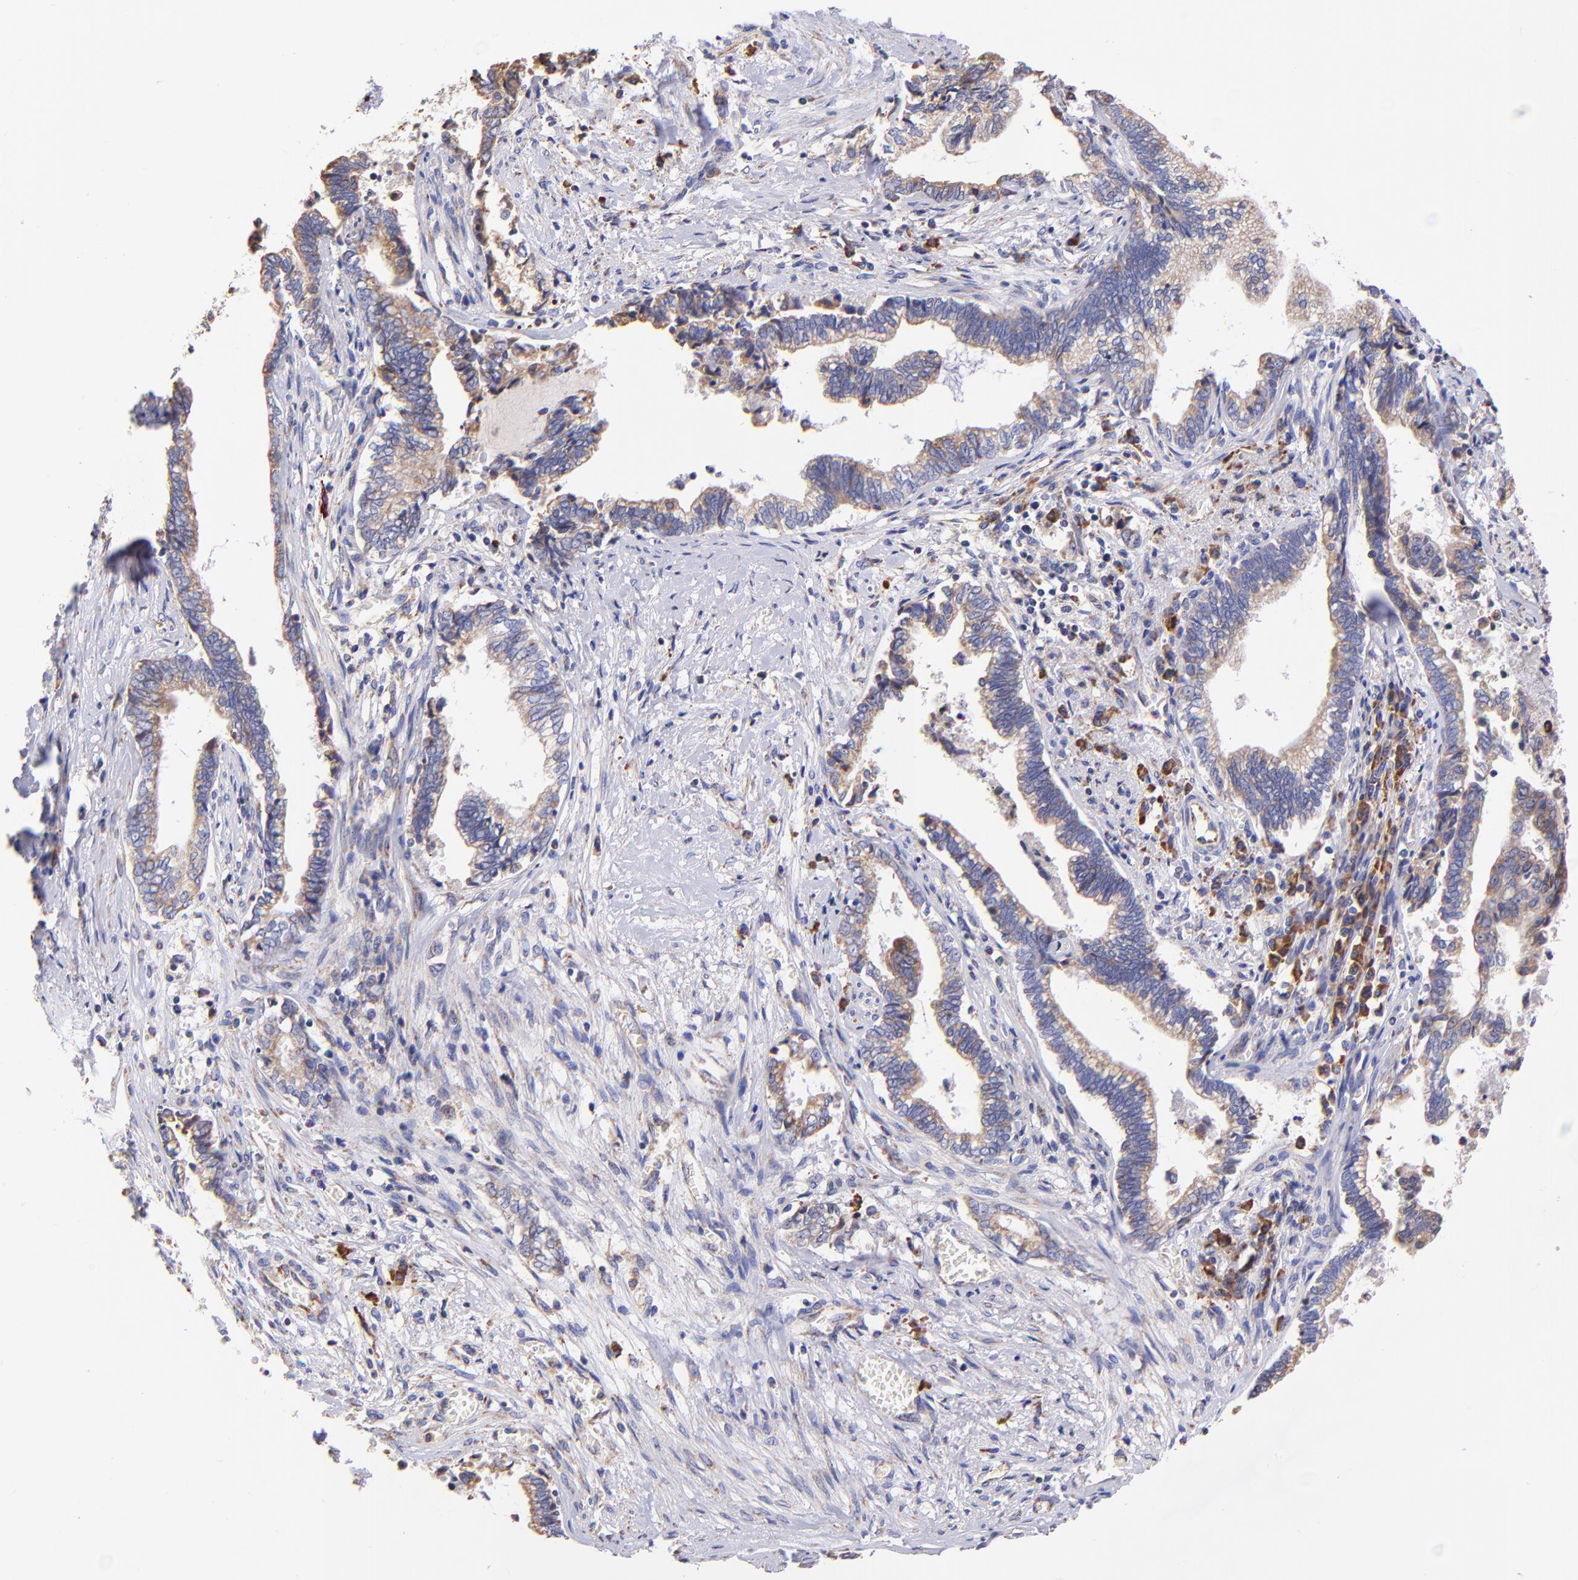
{"staining": {"intensity": "weak", "quantity": ">75%", "location": "cytoplasmic/membranous"}, "tissue": "liver cancer", "cell_type": "Tumor cells", "image_type": "cancer", "snomed": [{"axis": "morphology", "description": "Cholangiocarcinoma"}, {"axis": "topography", "description": "Liver"}], "caption": "This is a micrograph of IHC staining of liver cancer (cholangiocarcinoma), which shows weak expression in the cytoplasmic/membranous of tumor cells.", "gene": "PREX1", "patient": {"sex": "male", "age": 57}}